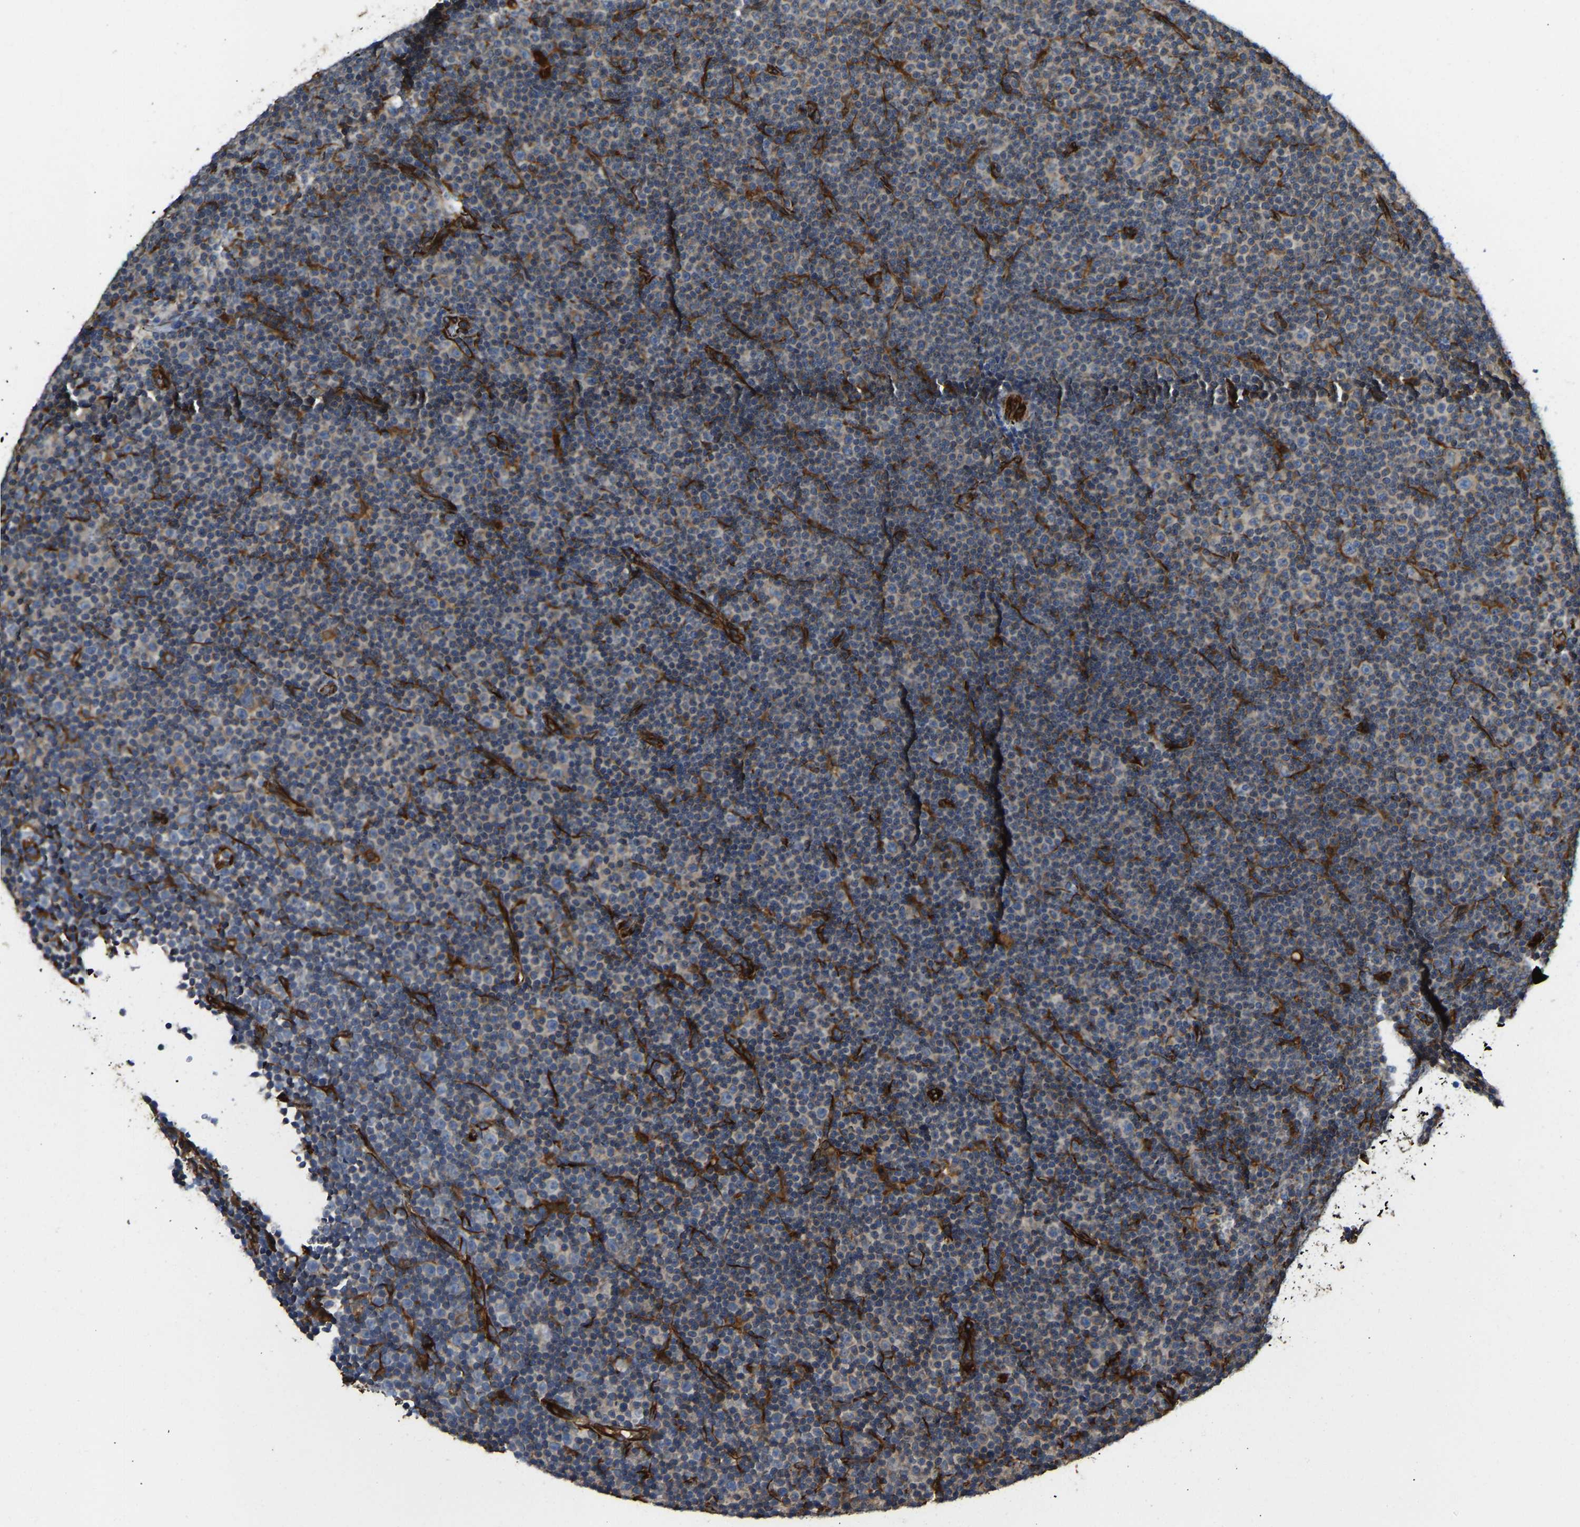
{"staining": {"intensity": "negative", "quantity": "none", "location": "none"}, "tissue": "lymphoma", "cell_type": "Tumor cells", "image_type": "cancer", "snomed": [{"axis": "morphology", "description": "Malignant lymphoma, non-Hodgkin's type, Low grade"}, {"axis": "topography", "description": "Lymph node"}], "caption": "A histopathology image of low-grade malignant lymphoma, non-Hodgkin's type stained for a protein reveals no brown staining in tumor cells.", "gene": "BEX3", "patient": {"sex": "female", "age": 67}}